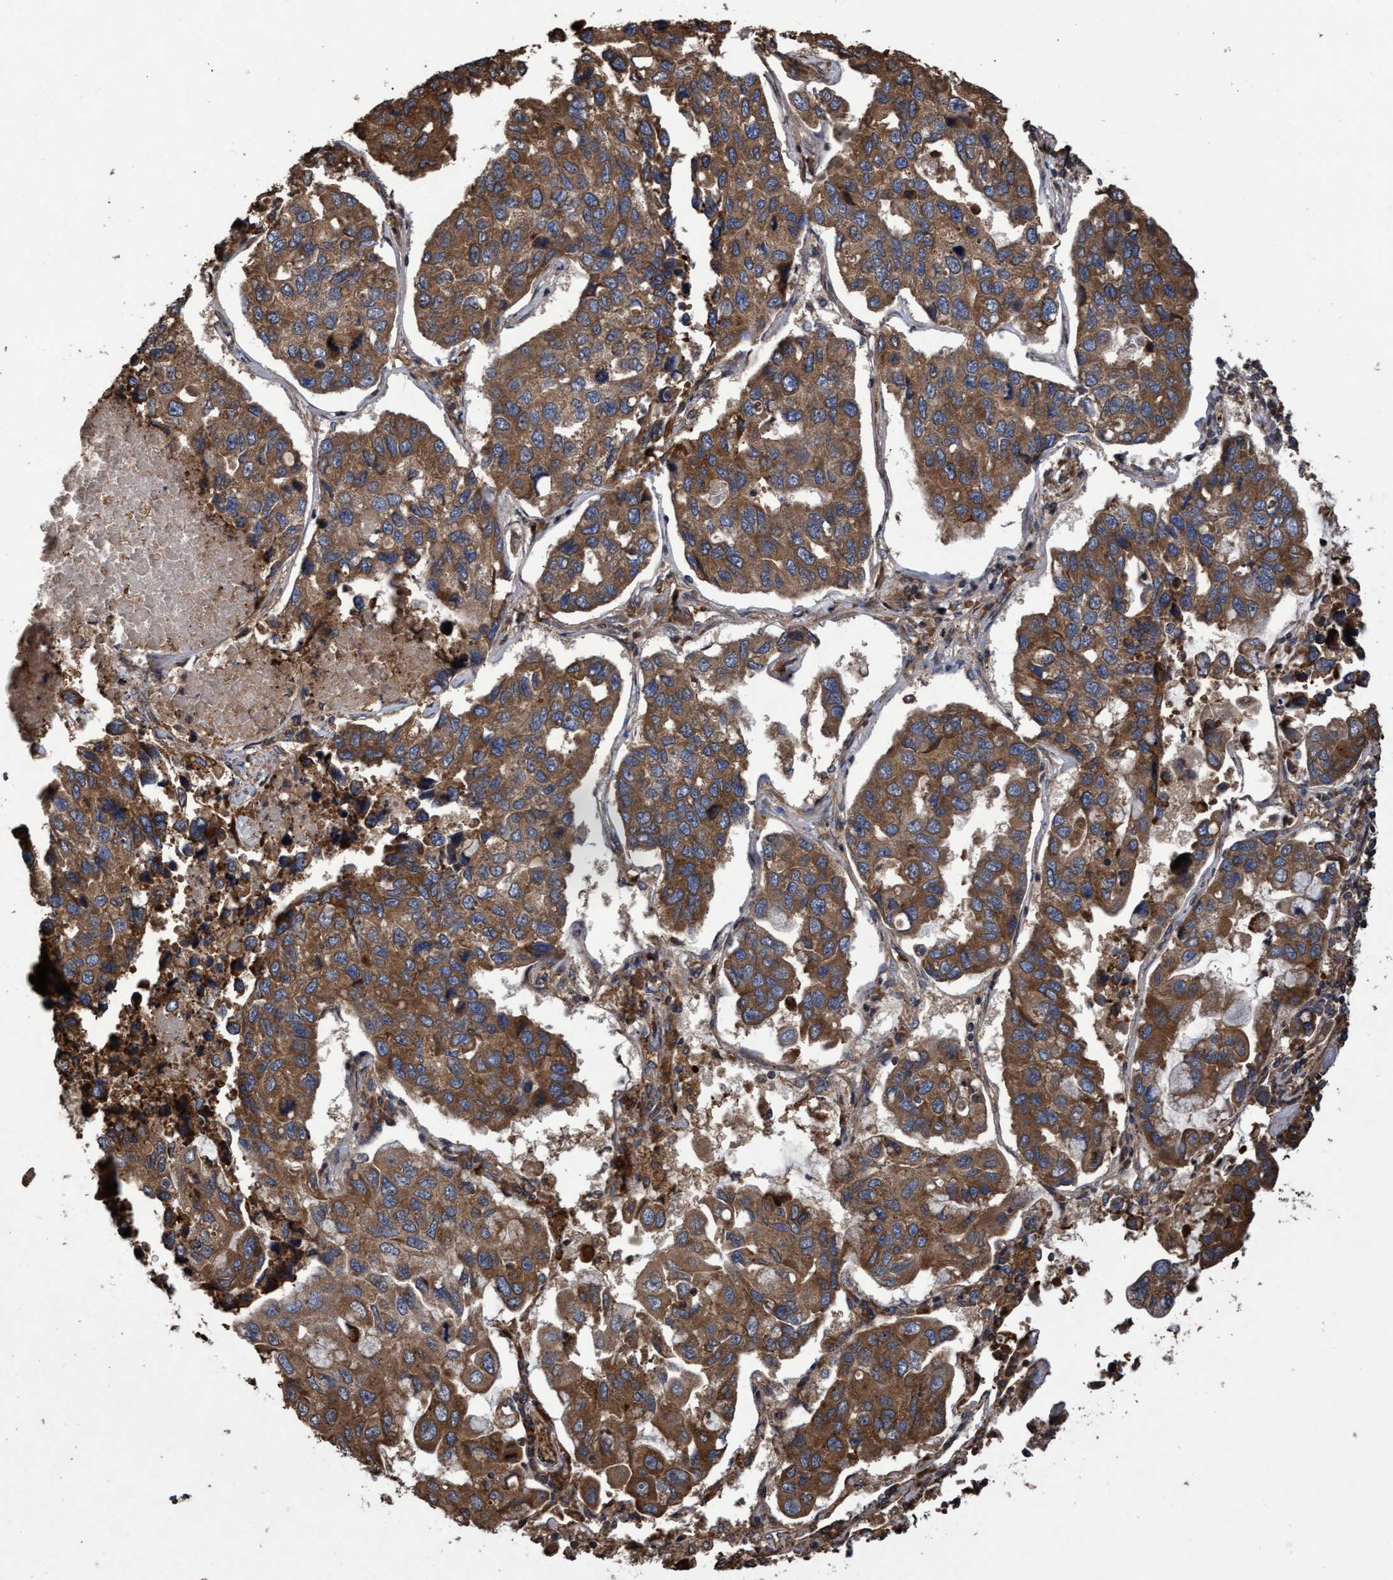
{"staining": {"intensity": "strong", "quantity": ">75%", "location": "cytoplasmic/membranous"}, "tissue": "lung cancer", "cell_type": "Tumor cells", "image_type": "cancer", "snomed": [{"axis": "morphology", "description": "Adenocarcinoma, NOS"}, {"axis": "topography", "description": "Lung"}], "caption": "Immunohistochemical staining of human lung cancer displays high levels of strong cytoplasmic/membranous positivity in approximately >75% of tumor cells. The protein of interest is shown in brown color, while the nuclei are stained blue.", "gene": "CHMP6", "patient": {"sex": "male", "age": 64}}